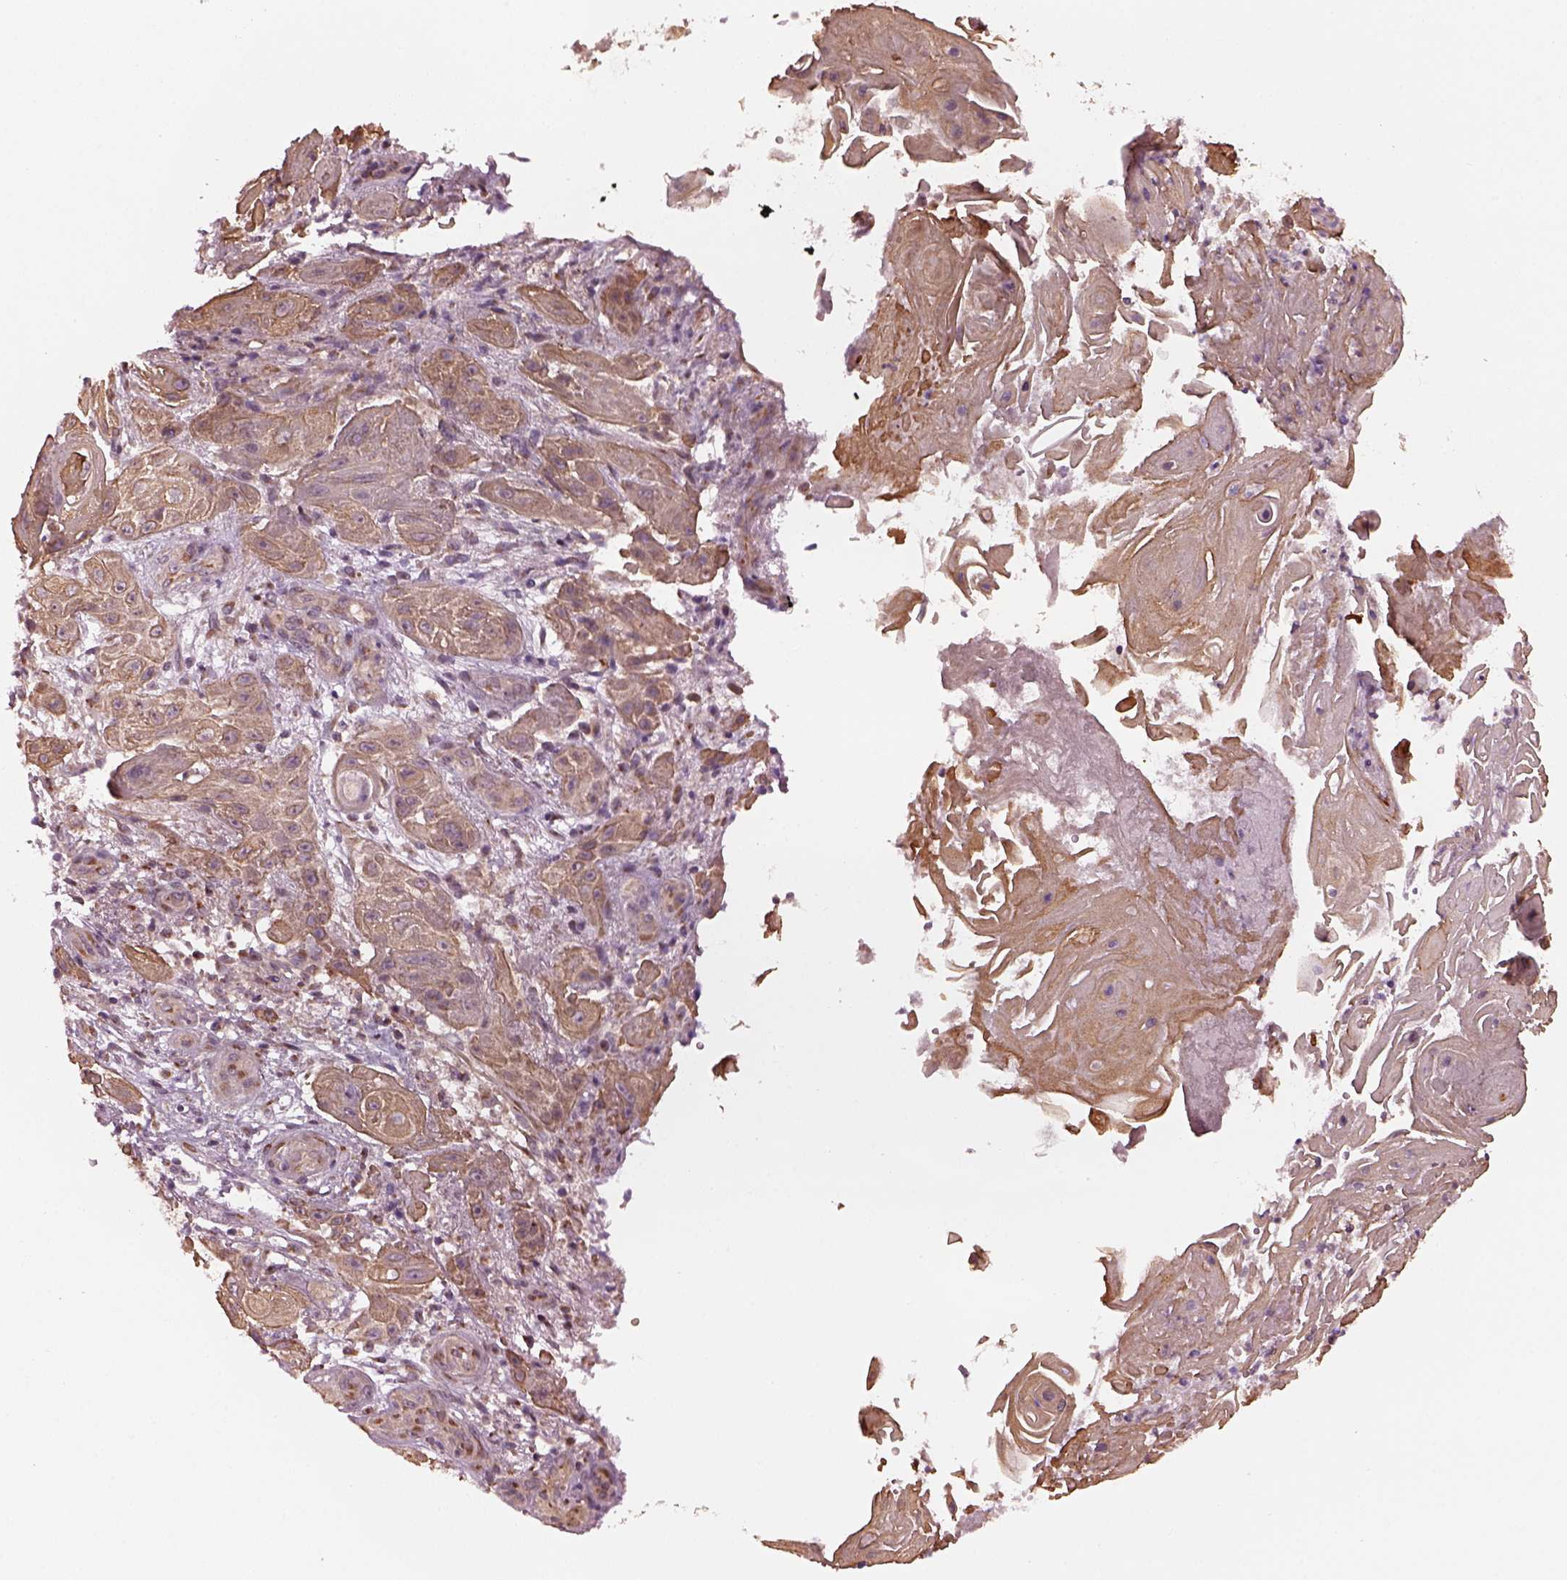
{"staining": {"intensity": "weak", "quantity": "25%-75%", "location": "cytoplasmic/membranous"}, "tissue": "skin cancer", "cell_type": "Tumor cells", "image_type": "cancer", "snomed": [{"axis": "morphology", "description": "Squamous cell carcinoma, NOS"}, {"axis": "topography", "description": "Skin"}], "caption": "A photomicrograph of human squamous cell carcinoma (skin) stained for a protein demonstrates weak cytoplasmic/membranous brown staining in tumor cells.", "gene": "RUFY3", "patient": {"sex": "male", "age": 62}}